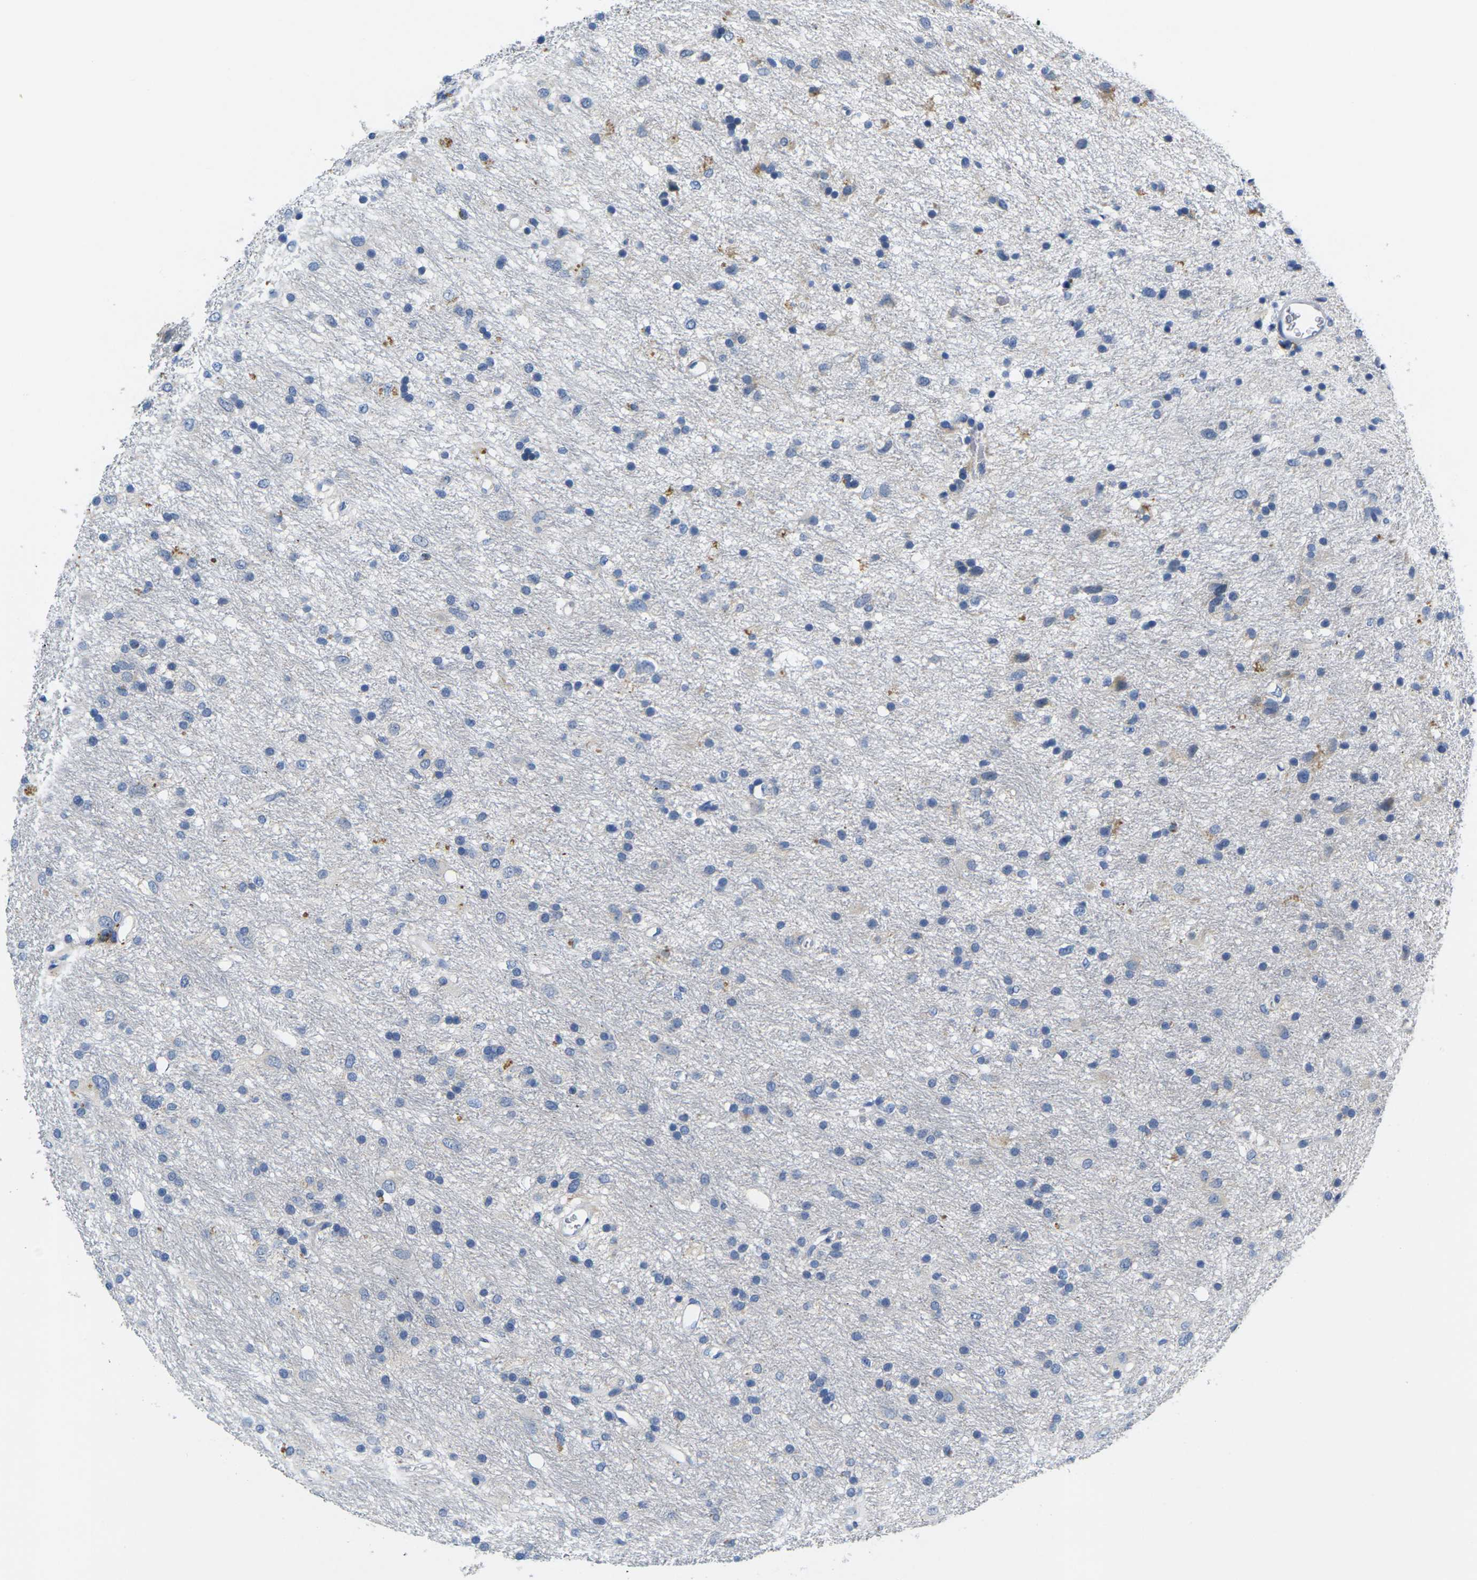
{"staining": {"intensity": "negative", "quantity": "none", "location": "none"}, "tissue": "glioma", "cell_type": "Tumor cells", "image_type": "cancer", "snomed": [{"axis": "morphology", "description": "Glioma, malignant, Low grade"}, {"axis": "topography", "description": "Brain"}], "caption": "DAB immunohistochemical staining of human glioma shows no significant positivity in tumor cells.", "gene": "NOCT", "patient": {"sex": "male", "age": 77}}